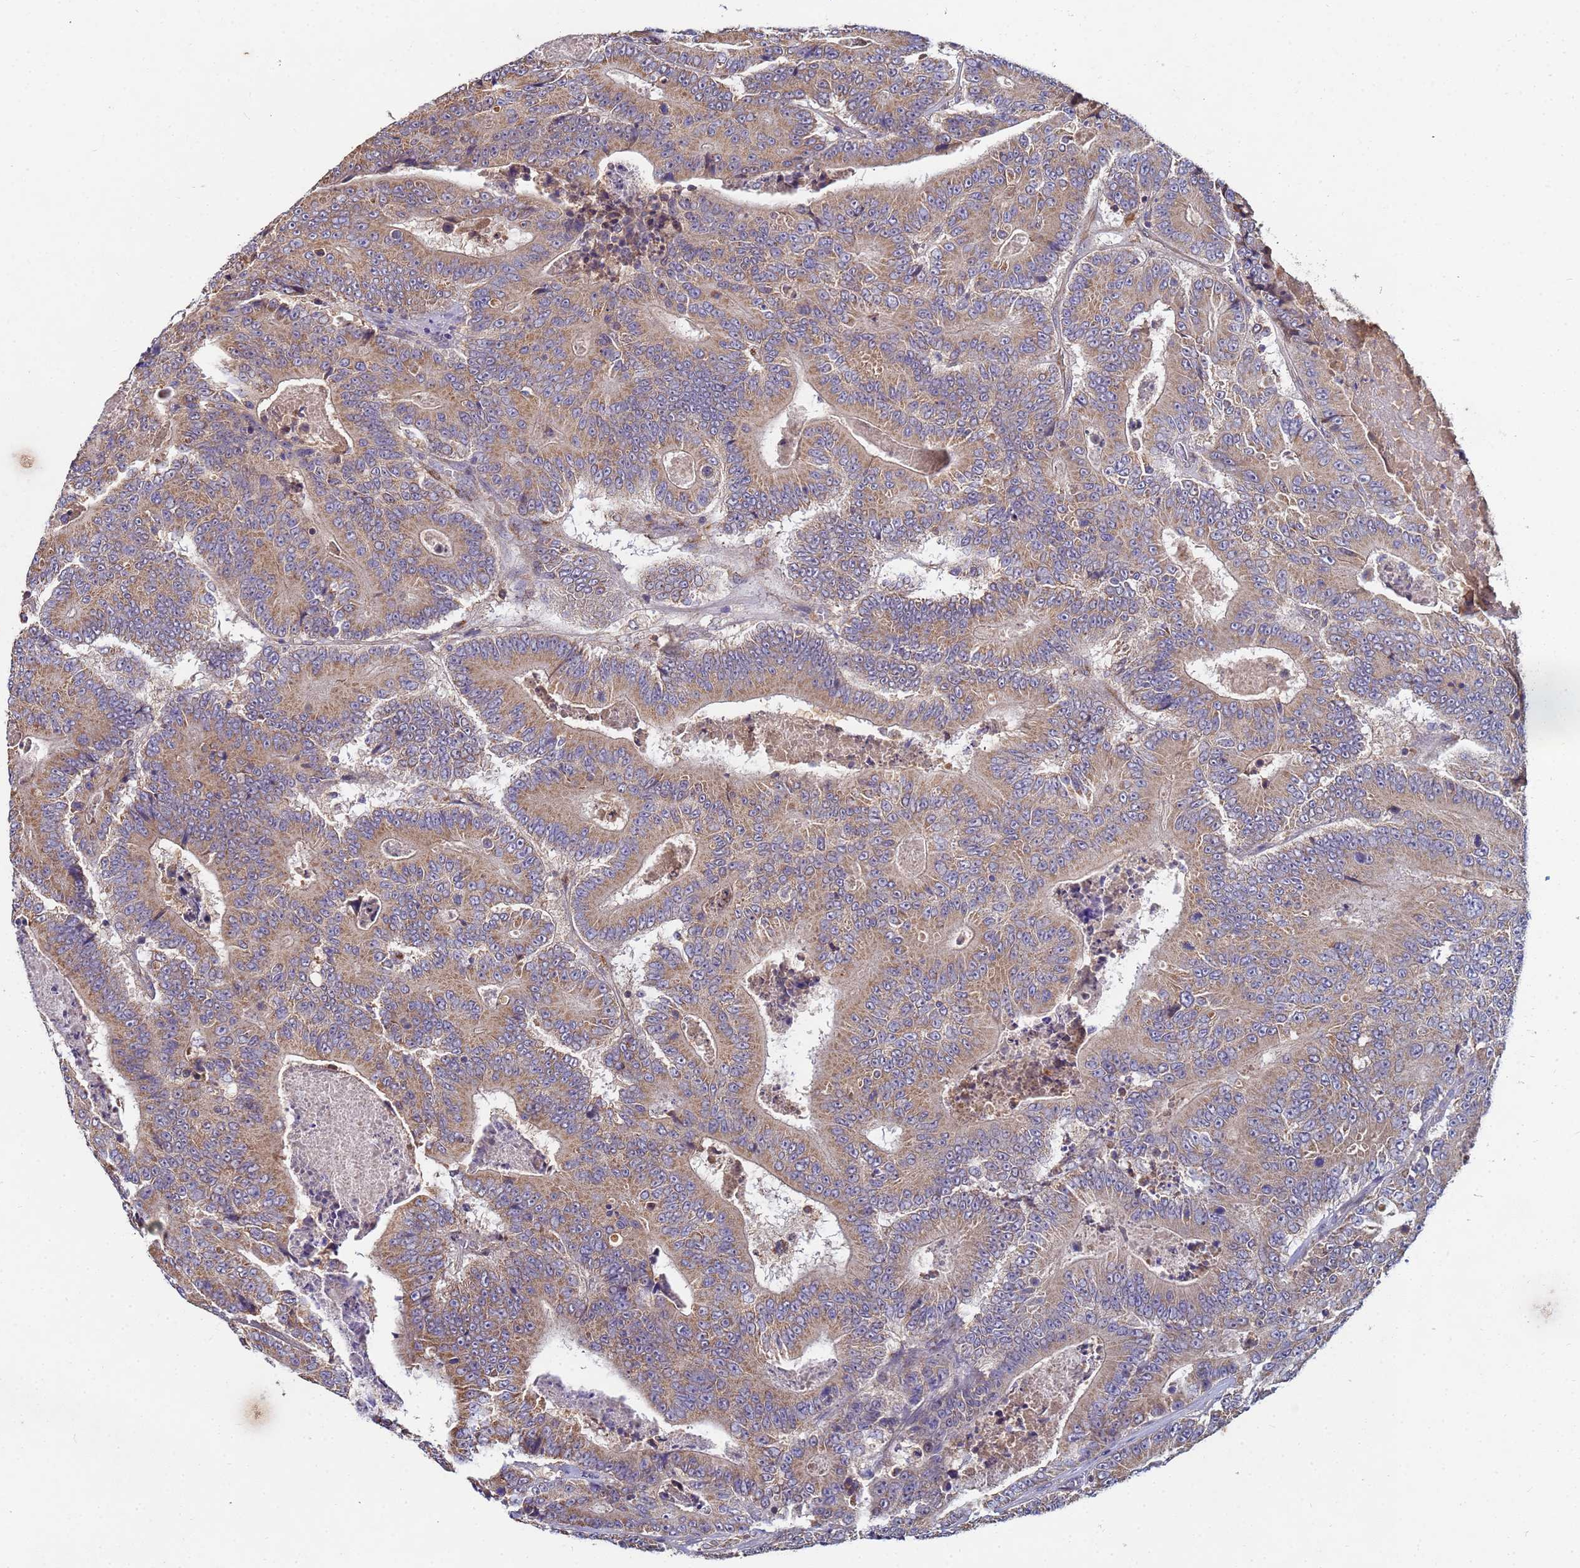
{"staining": {"intensity": "moderate", "quantity": "25%-75%", "location": "cytoplasmic/membranous"}, "tissue": "colorectal cancer", "cell_type": "Tumor cells", "image_type": "cancer", "snomed": [{"axis": "morphology", "description": "Adenocarcinoma, NOS"}, {"axis": "topography", "description": "Colon"}], "caption": "Moderate cytoplasmic/membranous positivity is seen in about 25%-75% of tumor cells in adenocarcinoma (colorectal).", "gene": "C5orf34", "patient": {"sex": "male", "age": 83}}